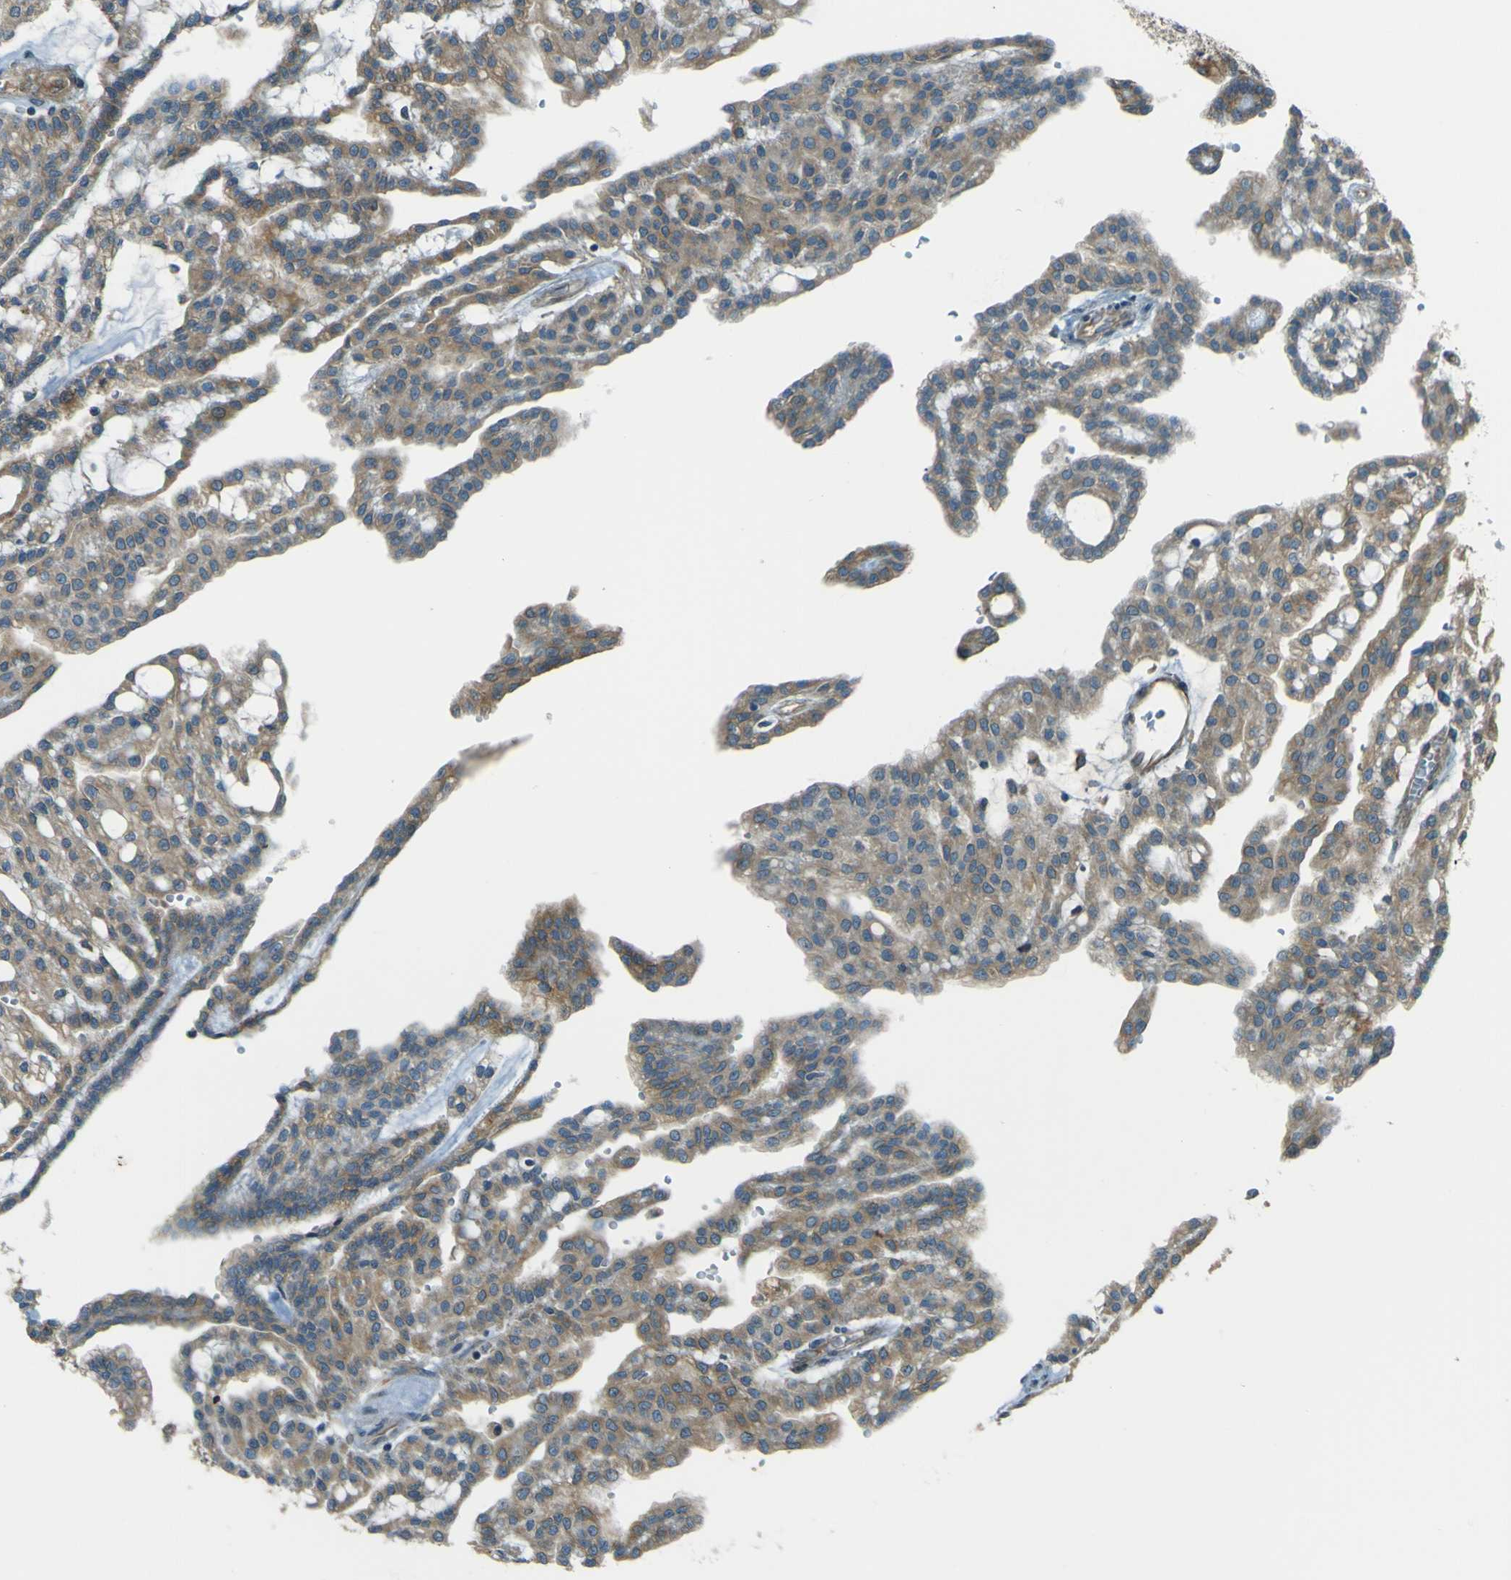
{"staining": {"intensity": "weak", "quantity": ">75%", "location": "cytoplasmic/membranous"}, "tissue": "renal cancer", "cell_type": "Tumor cells", "image_type": "cancer", "snomed": [{"axis": "morphology", "description": "Adenocarcinoma, NOS"}, {"axis": "topography", "description": "Kidney"}], "caption": "A histopathology image showing weak cytoplasmic/membranous staining in approximately >75% of tumor cells in renal adenocarcinoma, as visualized by brown immunohistochemical staining.", "gene": "LPCAT1", "patient": {"sex": "male", "age": 63}}